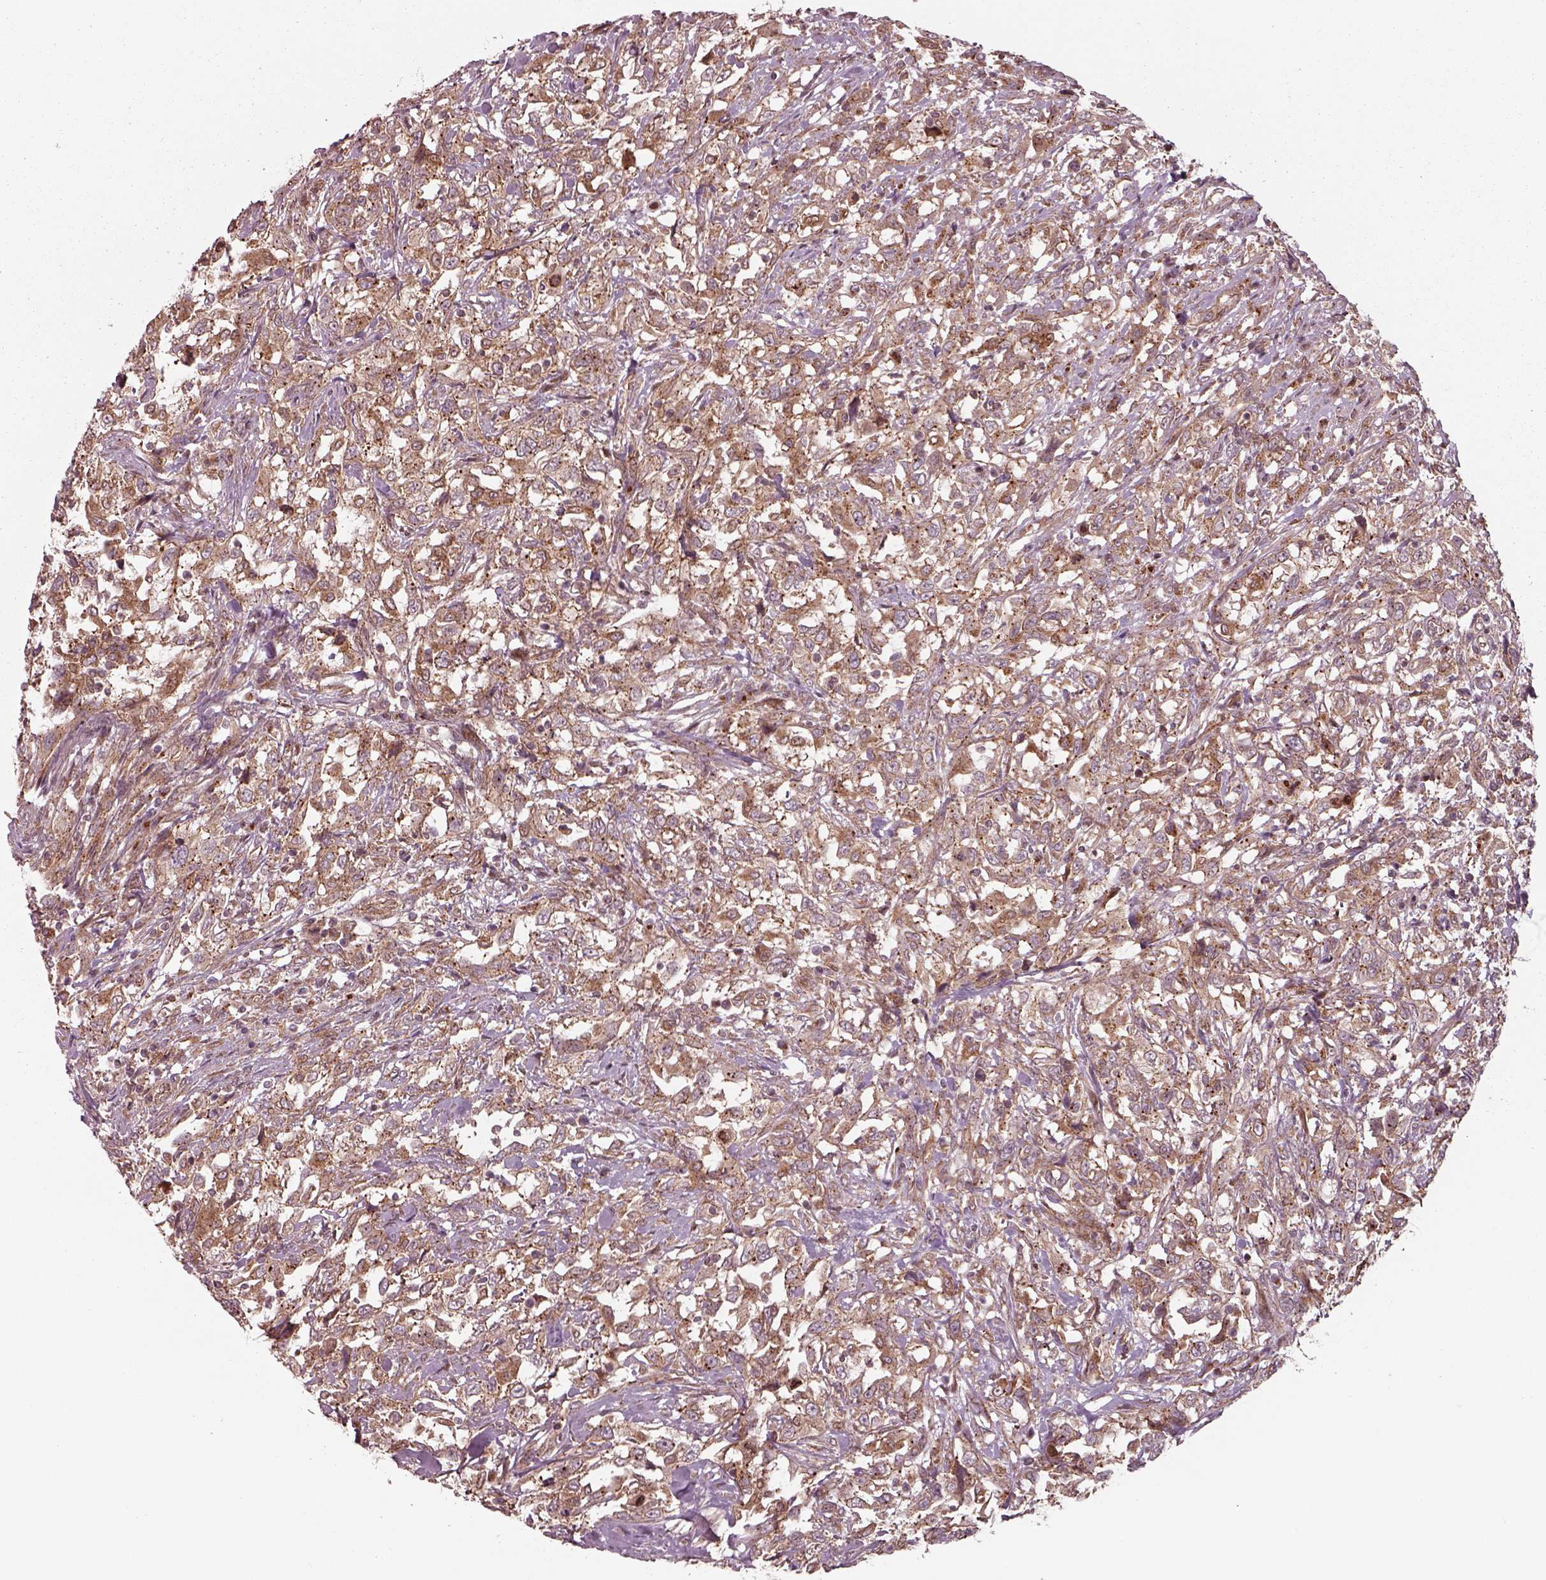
{"staining": {"intensity": "strong", "quantity": ">75%", "location": "cytoplasmic/membranous"}, "tissue": "urothelial cancer", "cell_type": "Tumor cells", "image_type": "cancer", "snomed": [{"axis": "morphology", "description": "Urothelial carcinoma, NOS"}, {"axis": "morphology", "description": "Urothelial carcinoma, High grade"}, {"axis": "topography", "description": "Urinary bladder"}], "caption": "High-magnification brightfield microscopy of urothelial carcinoma (high-grade) stained with DAB (brown) and counterstained with hematoxylin (blue). tumor cells exhibit strong cytoplasmic/membranous expression is identified in about>75% of cells.", "gene": "CHMP3", "patient": {"sex": "female", "age": 64}}